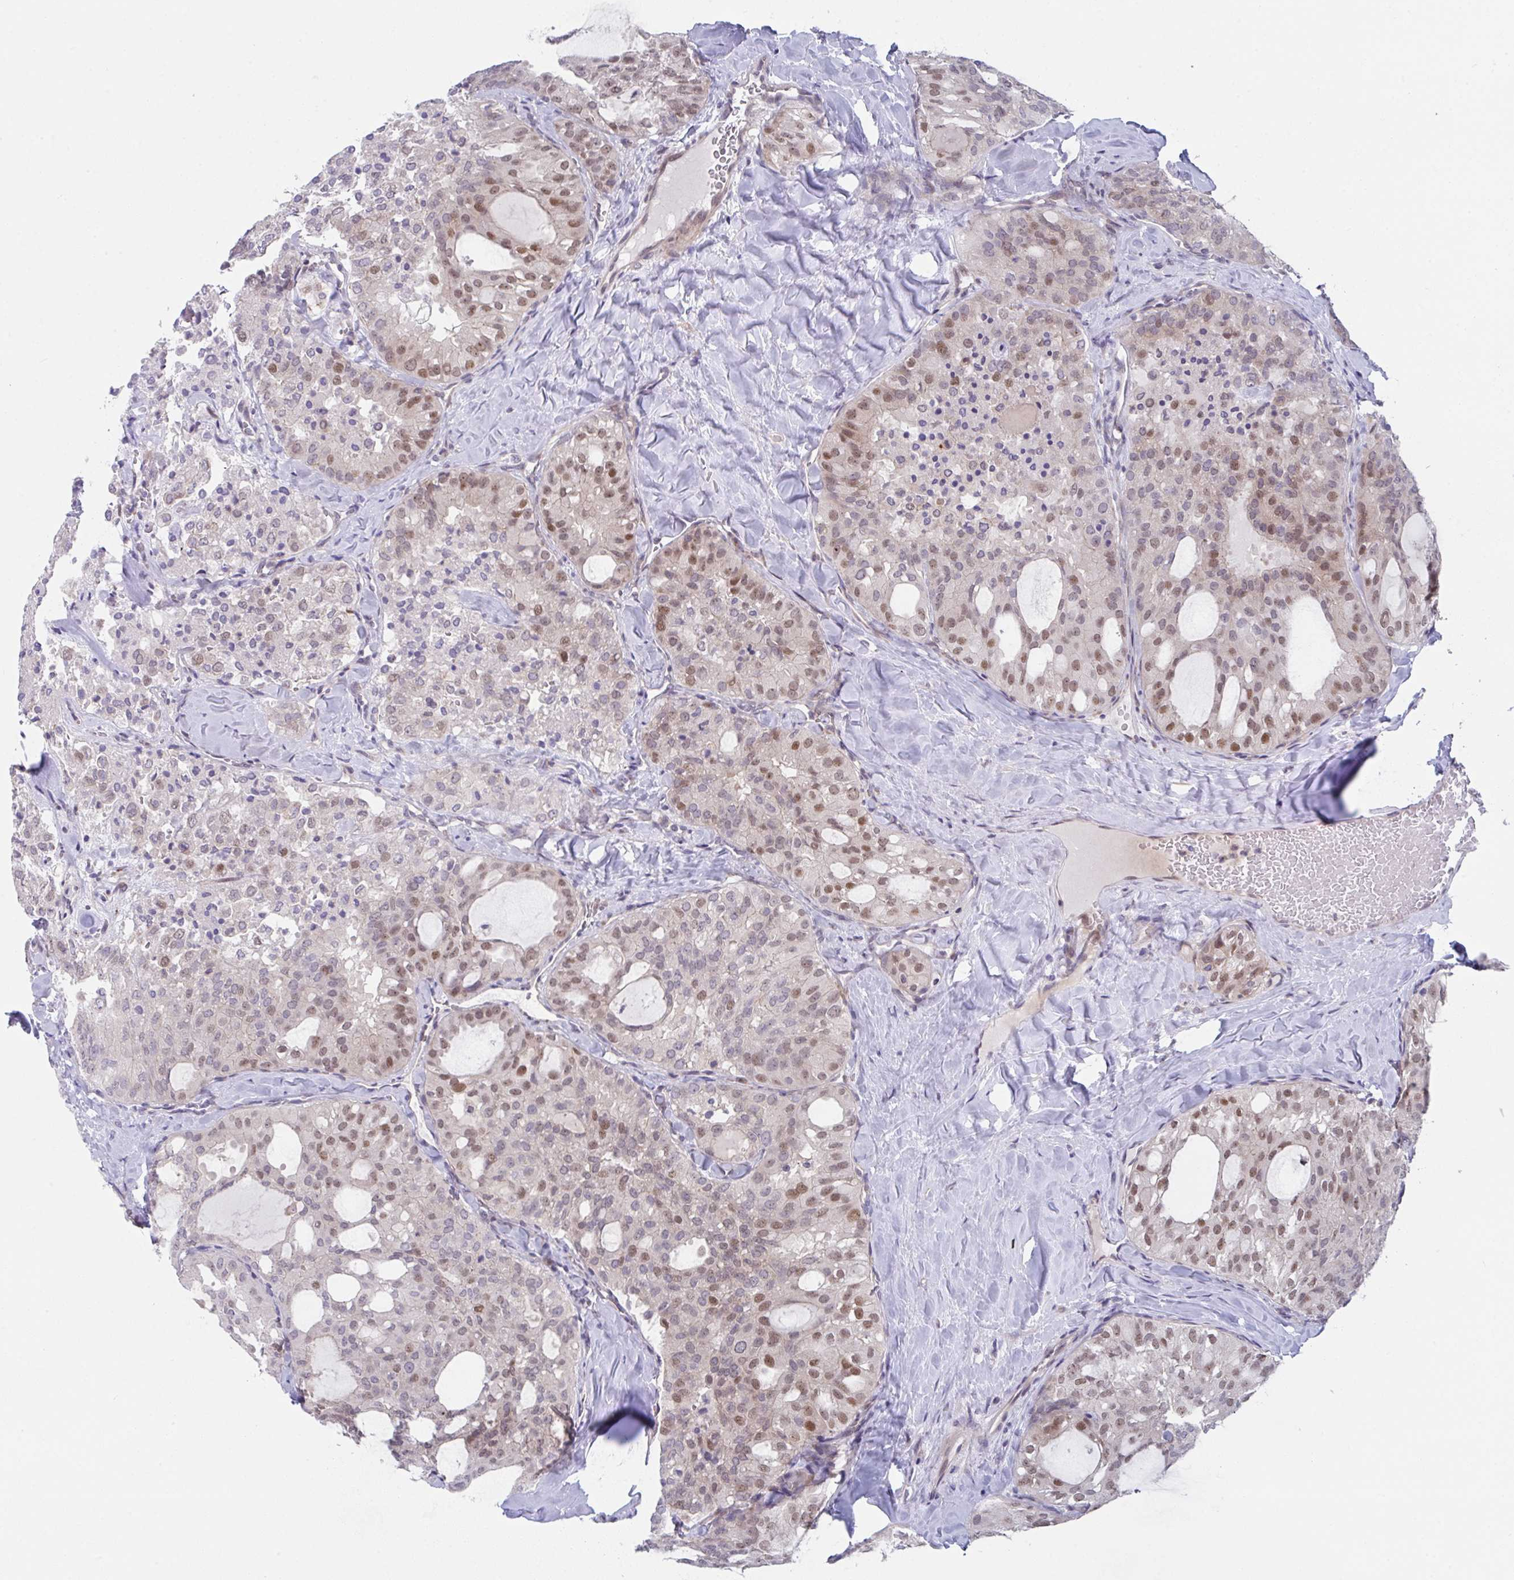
{"staining": {"intensity": "moderate", "quantity": "25%-75%", "location": "nuclear"}, "tissue": "thyroid cancer", "cell_type": "Tumor cells", "image_type": "cancer", "snomed": [{"axis": "morphology", "description": "Follicular adenoma carcinoma, NOS"}, {"axis": "topography", "description": "Thyroid gland"}], "caption": "The histopathology image displays staining of thyroid cancer, revealing moderate nuclear protein staining (brown color) within tumor cells.", "gene": "RBM18", "patient": {"sex": "male", "age": 75}}